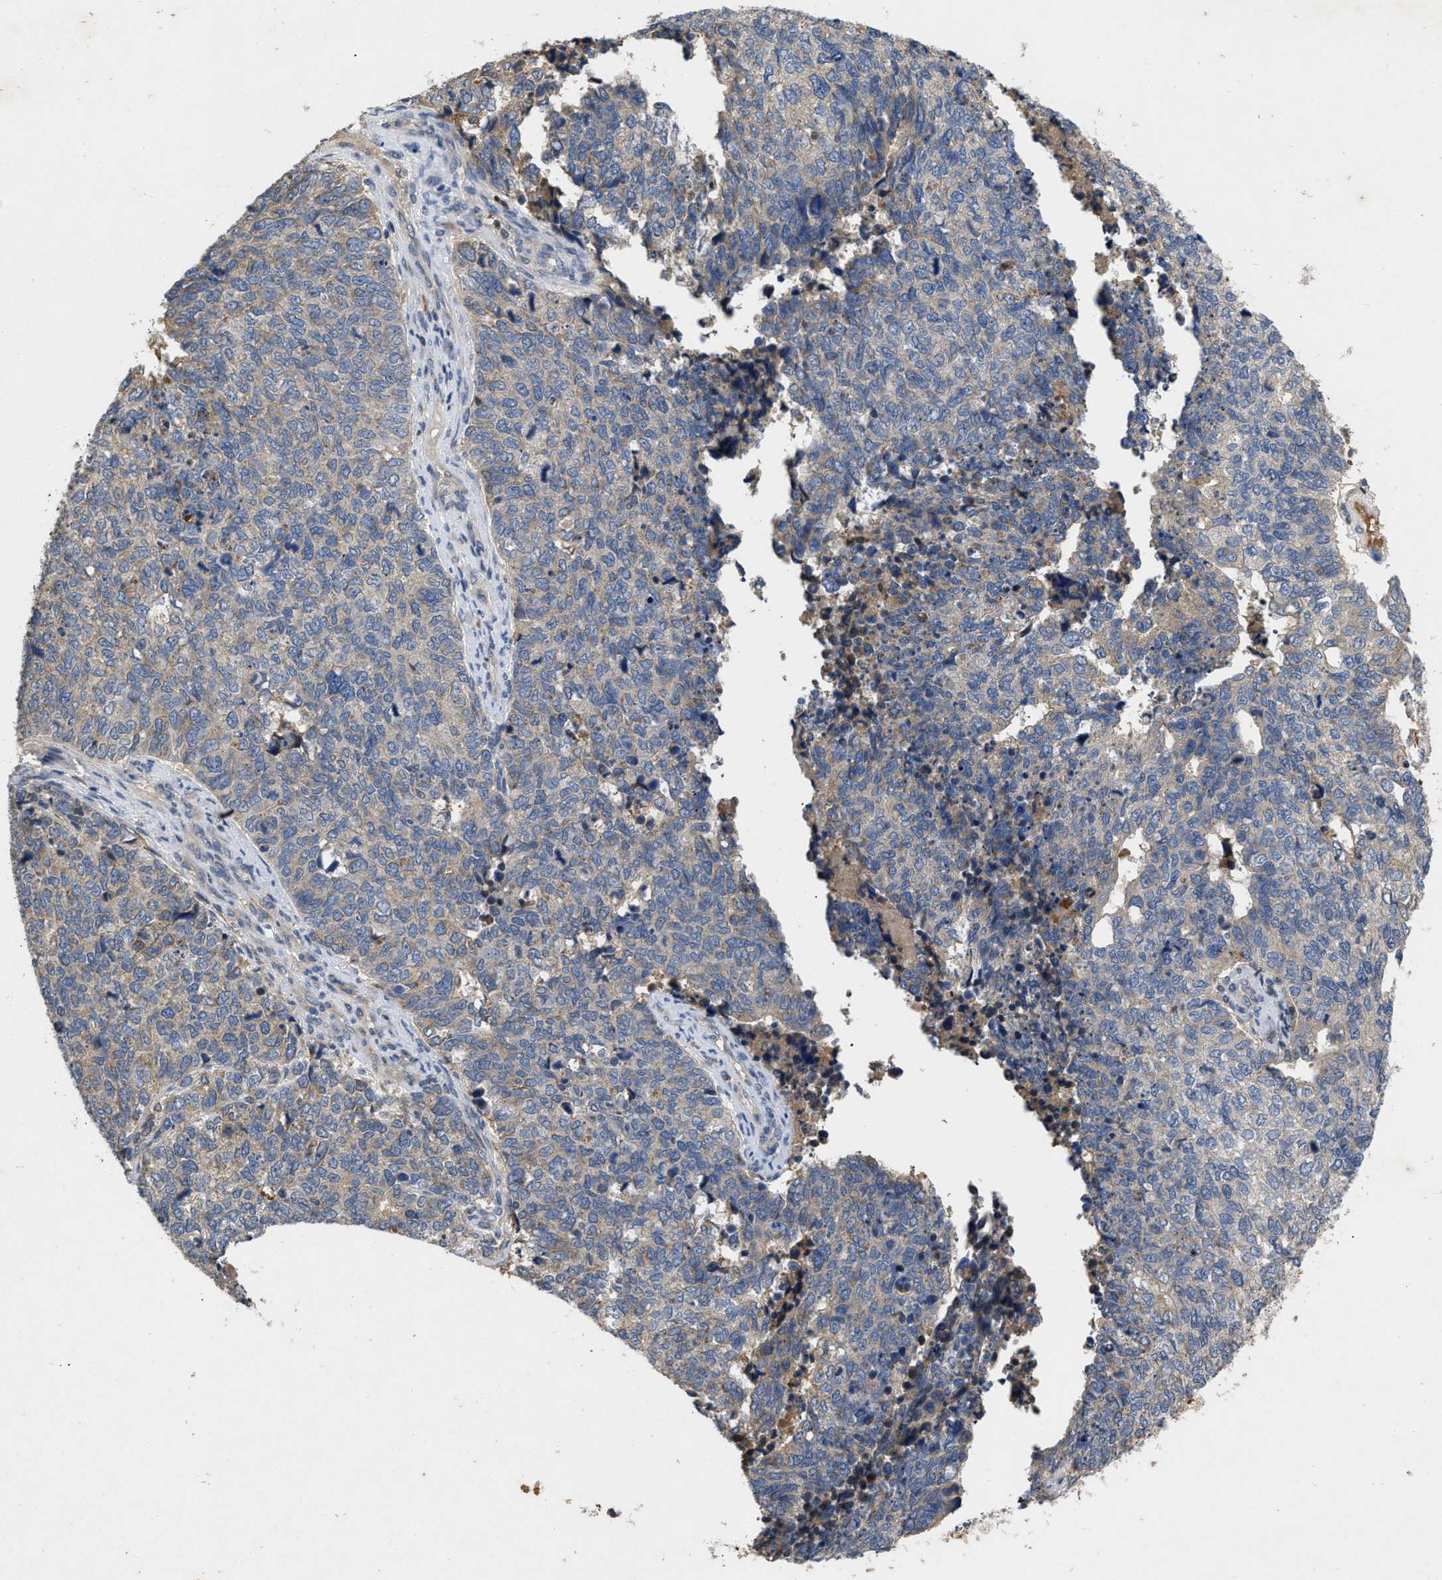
{"staining": {"intensity": "moderate", "quantity": "<25%", "location": "cytoplasmic/membranous"}, "tissue": "cervical cancer", "cell_type": "Tumor cells", "image_type": "cancer", "snomed": [{"axis": "morphology", "description": "Squamous cell carcinoma, NOS"}, {"axis": "topography", "description": "Cervix"}], "caption": "Protein expression analysis of cervical cancer displays moderate cytoplasmic/membranous positivity in about <25% of tumor cells.", "gene": "VPS4A", "patient": {"sex": "female", "age": 63}}